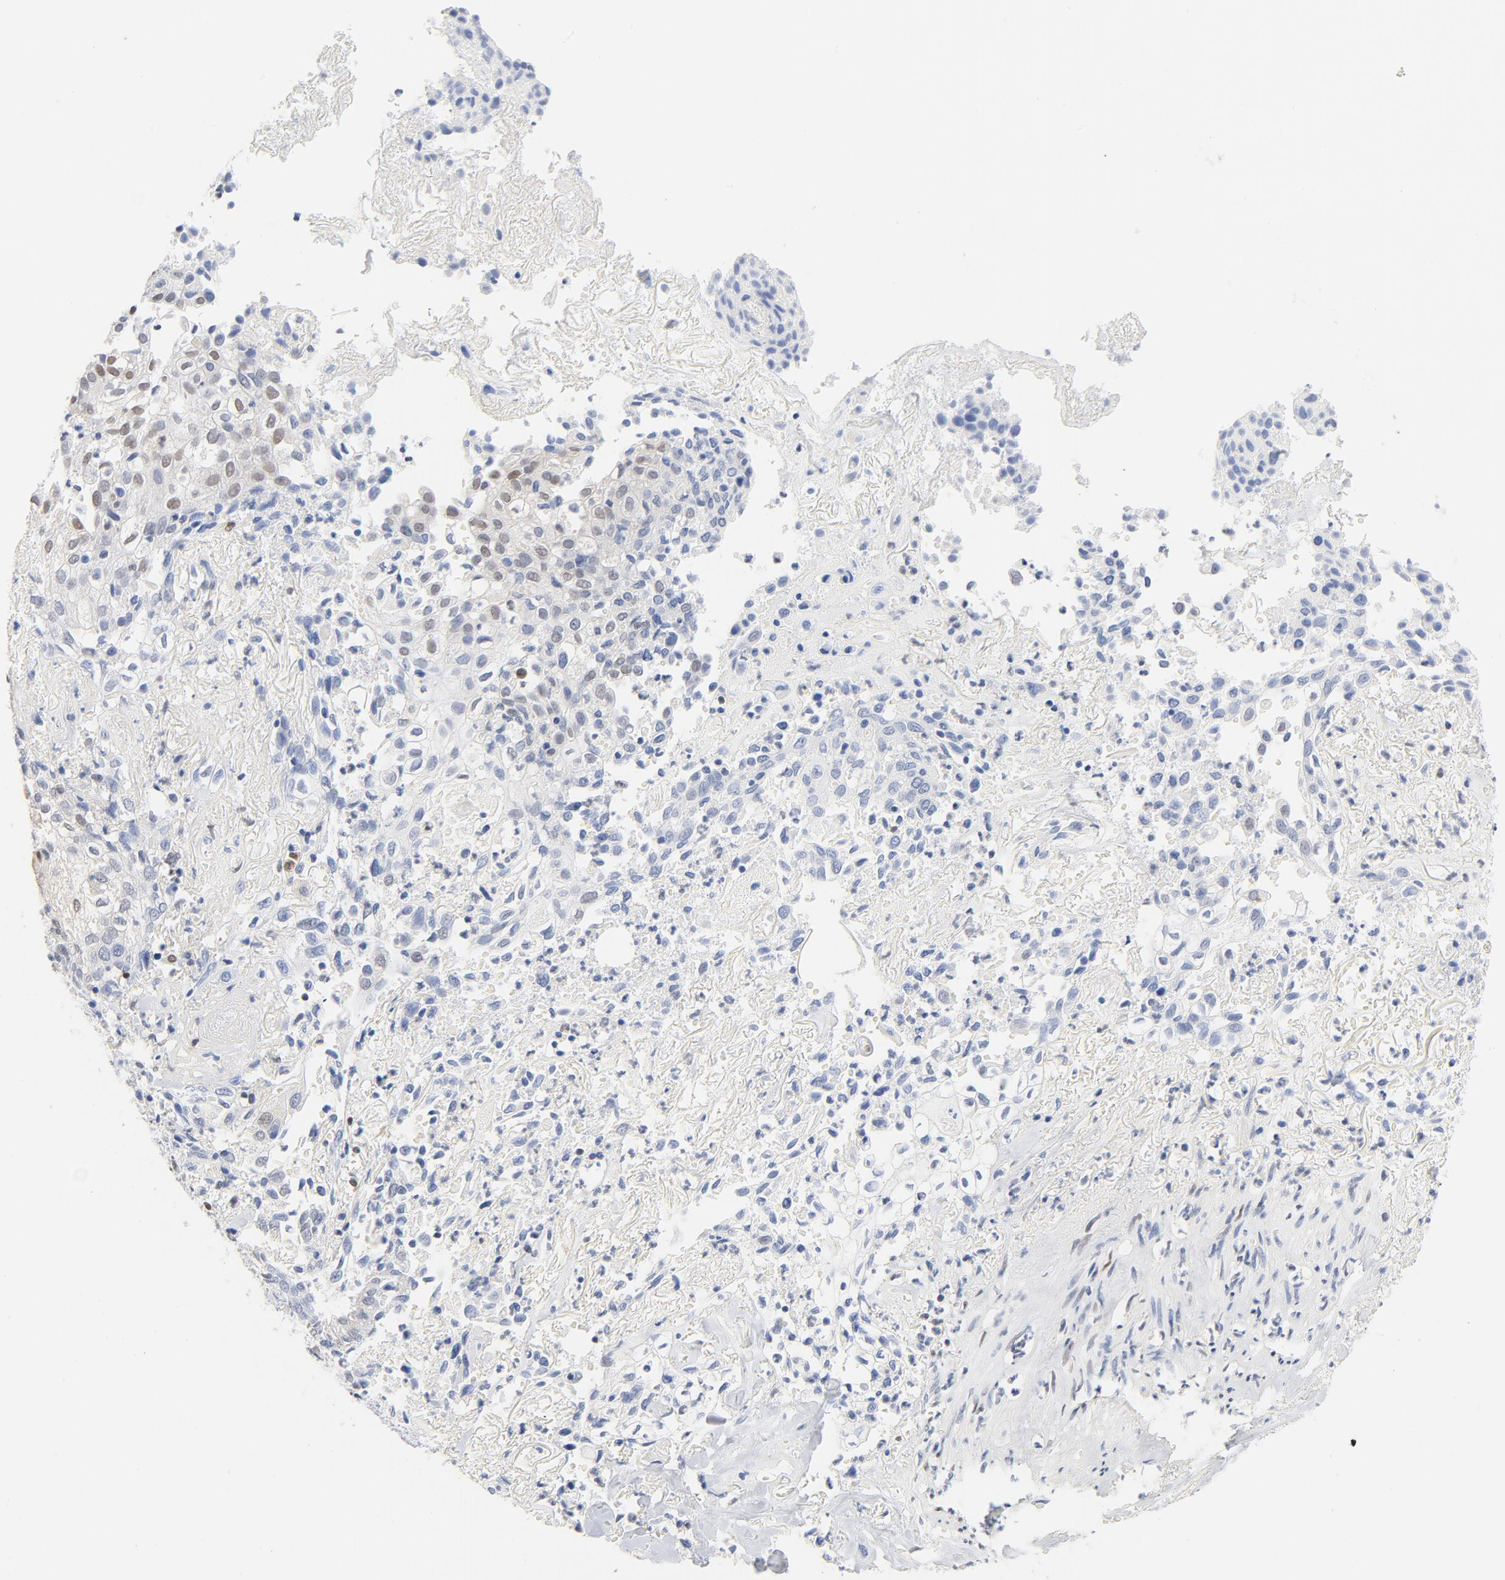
{"staining": {"intensity": "weak", "quantity": "<25%", "location": "nuclear"}, "tissue": "skin cancer", "cell_type": "Tumor cells", "image_type": "cancer", "snomed": [{"axis": "morphology", "description": "Squamous cell carcinoma, NOS"}, {"axis": "topography", "description": "Skin"}], "caption": "High power microscopy photomicrograph of an immunohistochemistry histopathology image of squamous cell carcinoma (skin), revealing no significant positivity in tumor cells.", "gene": "CDKN1B", "patient": {"sex": "male", "age": 65}}